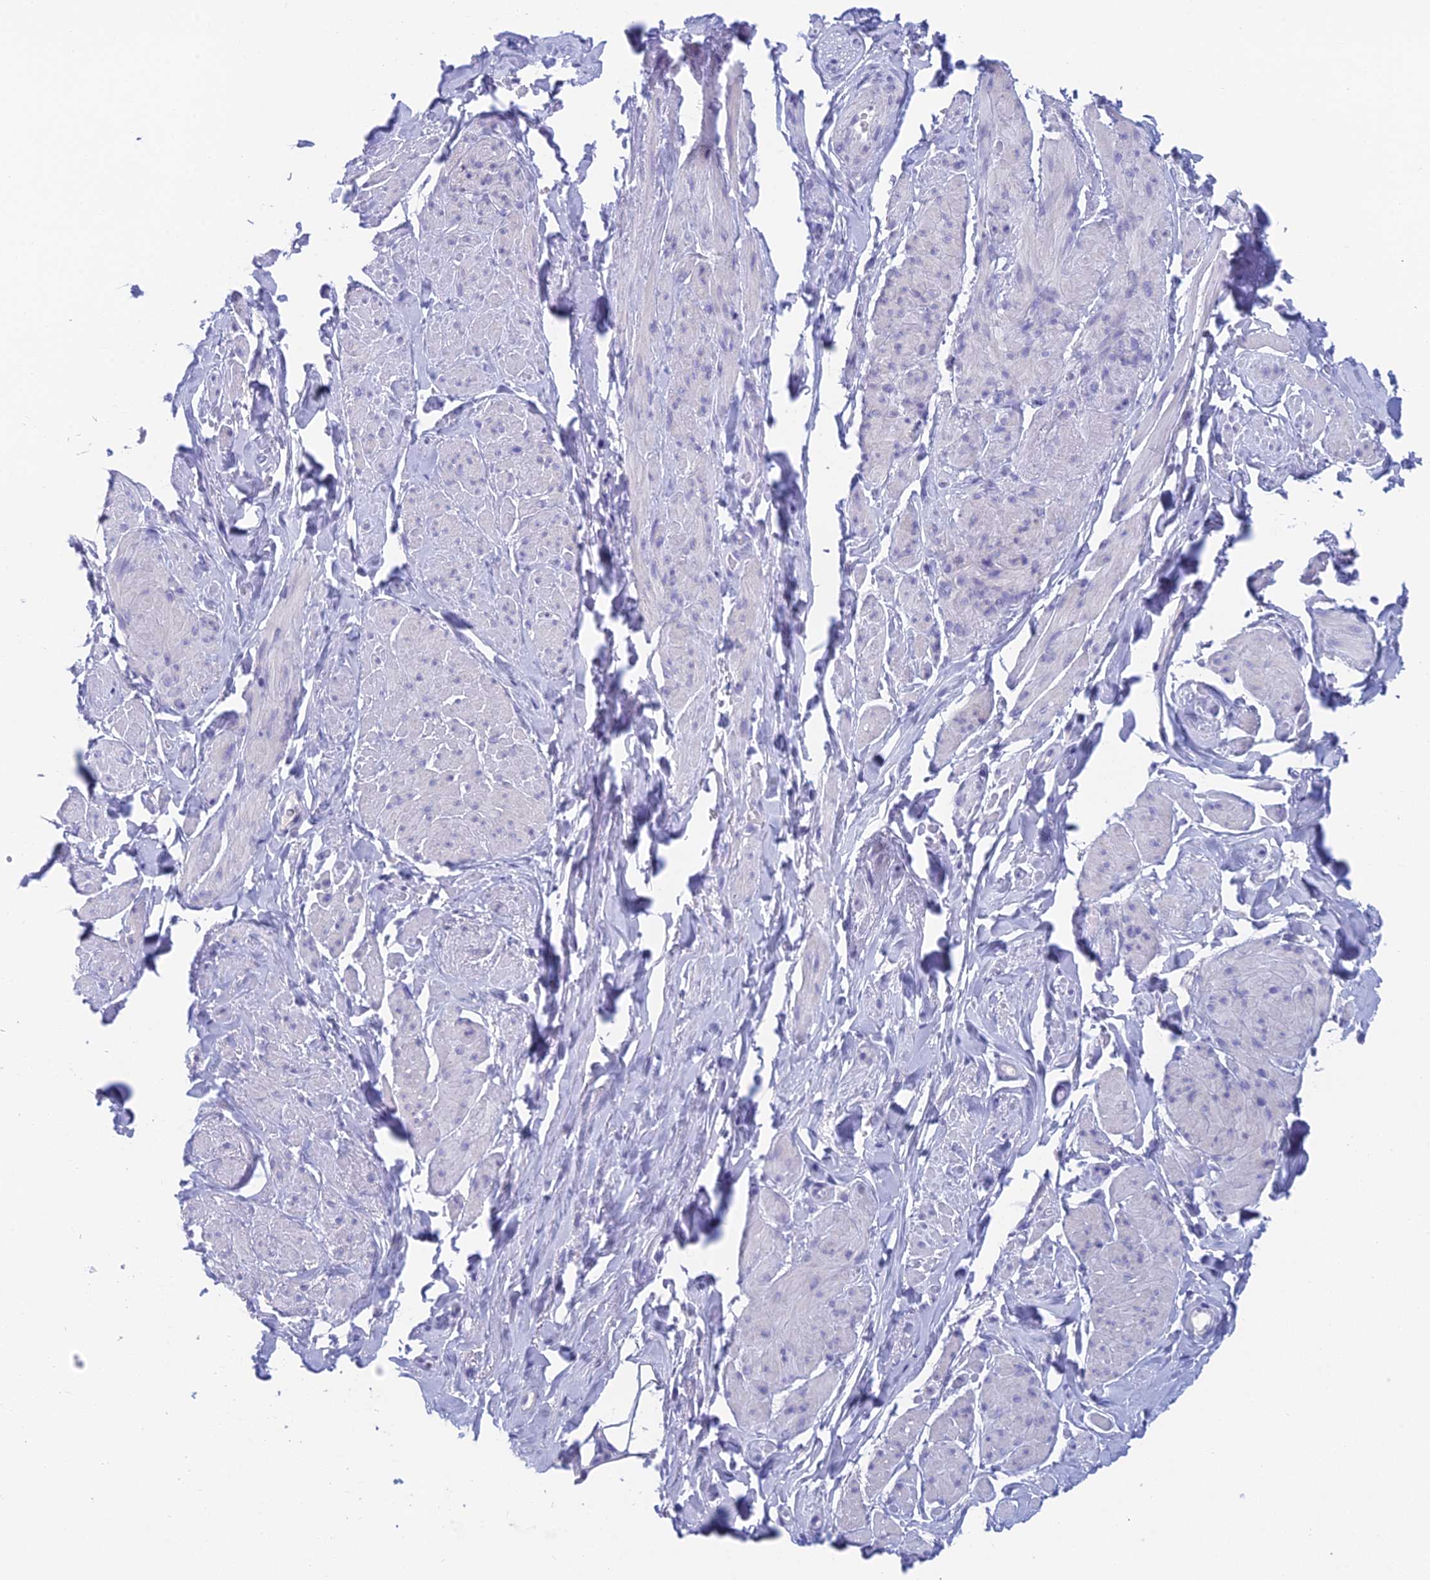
{"staining": {"intensity": "negative", "quantity": "none", "location": "none"}, "tissue": "smooth muscle", "cell_type": "Smooth muscle cells", "image_type": "normal", "snomed": [{"axis": "morphology", "description": "Normal tissue, NOS"}, {"axis": "topography", "description": "Smooth muscle"}, {"axis": "topography", "description": "Peripheral nerve tissue"}], "caption": "A histopathology image of human smooth muscle is negative for staining in smooth muscle cells. (DAB IHC with hematoxylin counter stain).", "gene": "TMEM161B", "patient": {"sex": "male", "age": 69}}